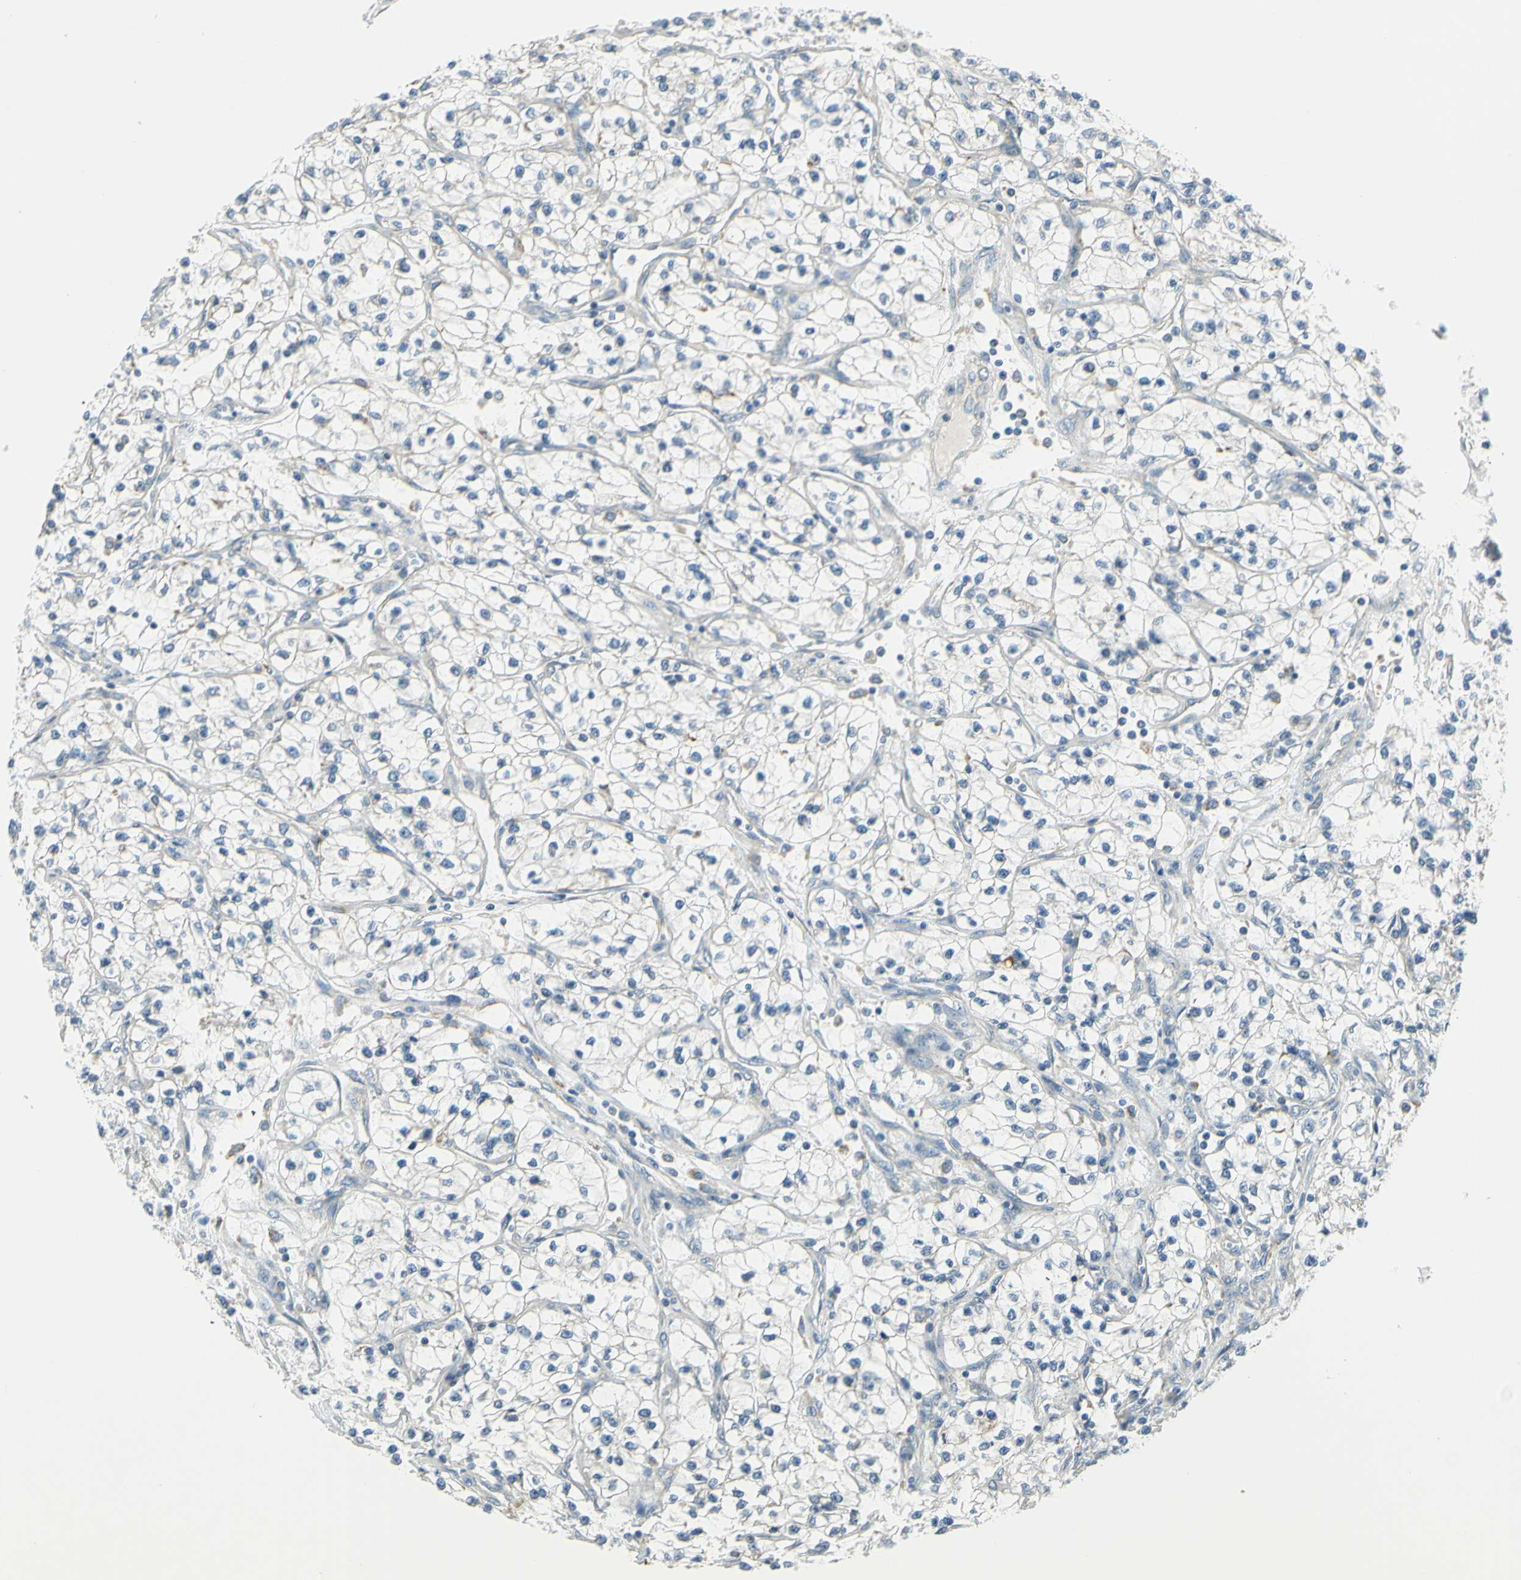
{"staining": {"intensity": "negative", "quantity": "none", "location": "none"}, "tissue": "renal cancer", "cell_type": "Tumor cells", "image_type": "cancer", "snomed": [{"axis": "morphology", "description": "Adenocarcinoma, NOS"}, {"axis": "topography", "description": "Kidney"}], "caption": "Immunohistochemistry of renal cancer (adenocarcinoma) reveals no expression in tumor cells. Brightfield microscopy of immunohistochemistry stained with DAB (brown) and hematoxylin (blue), captured at high magnification.", "gene": "LAMA3", "patient": {"sex": "female", "age": 57}}